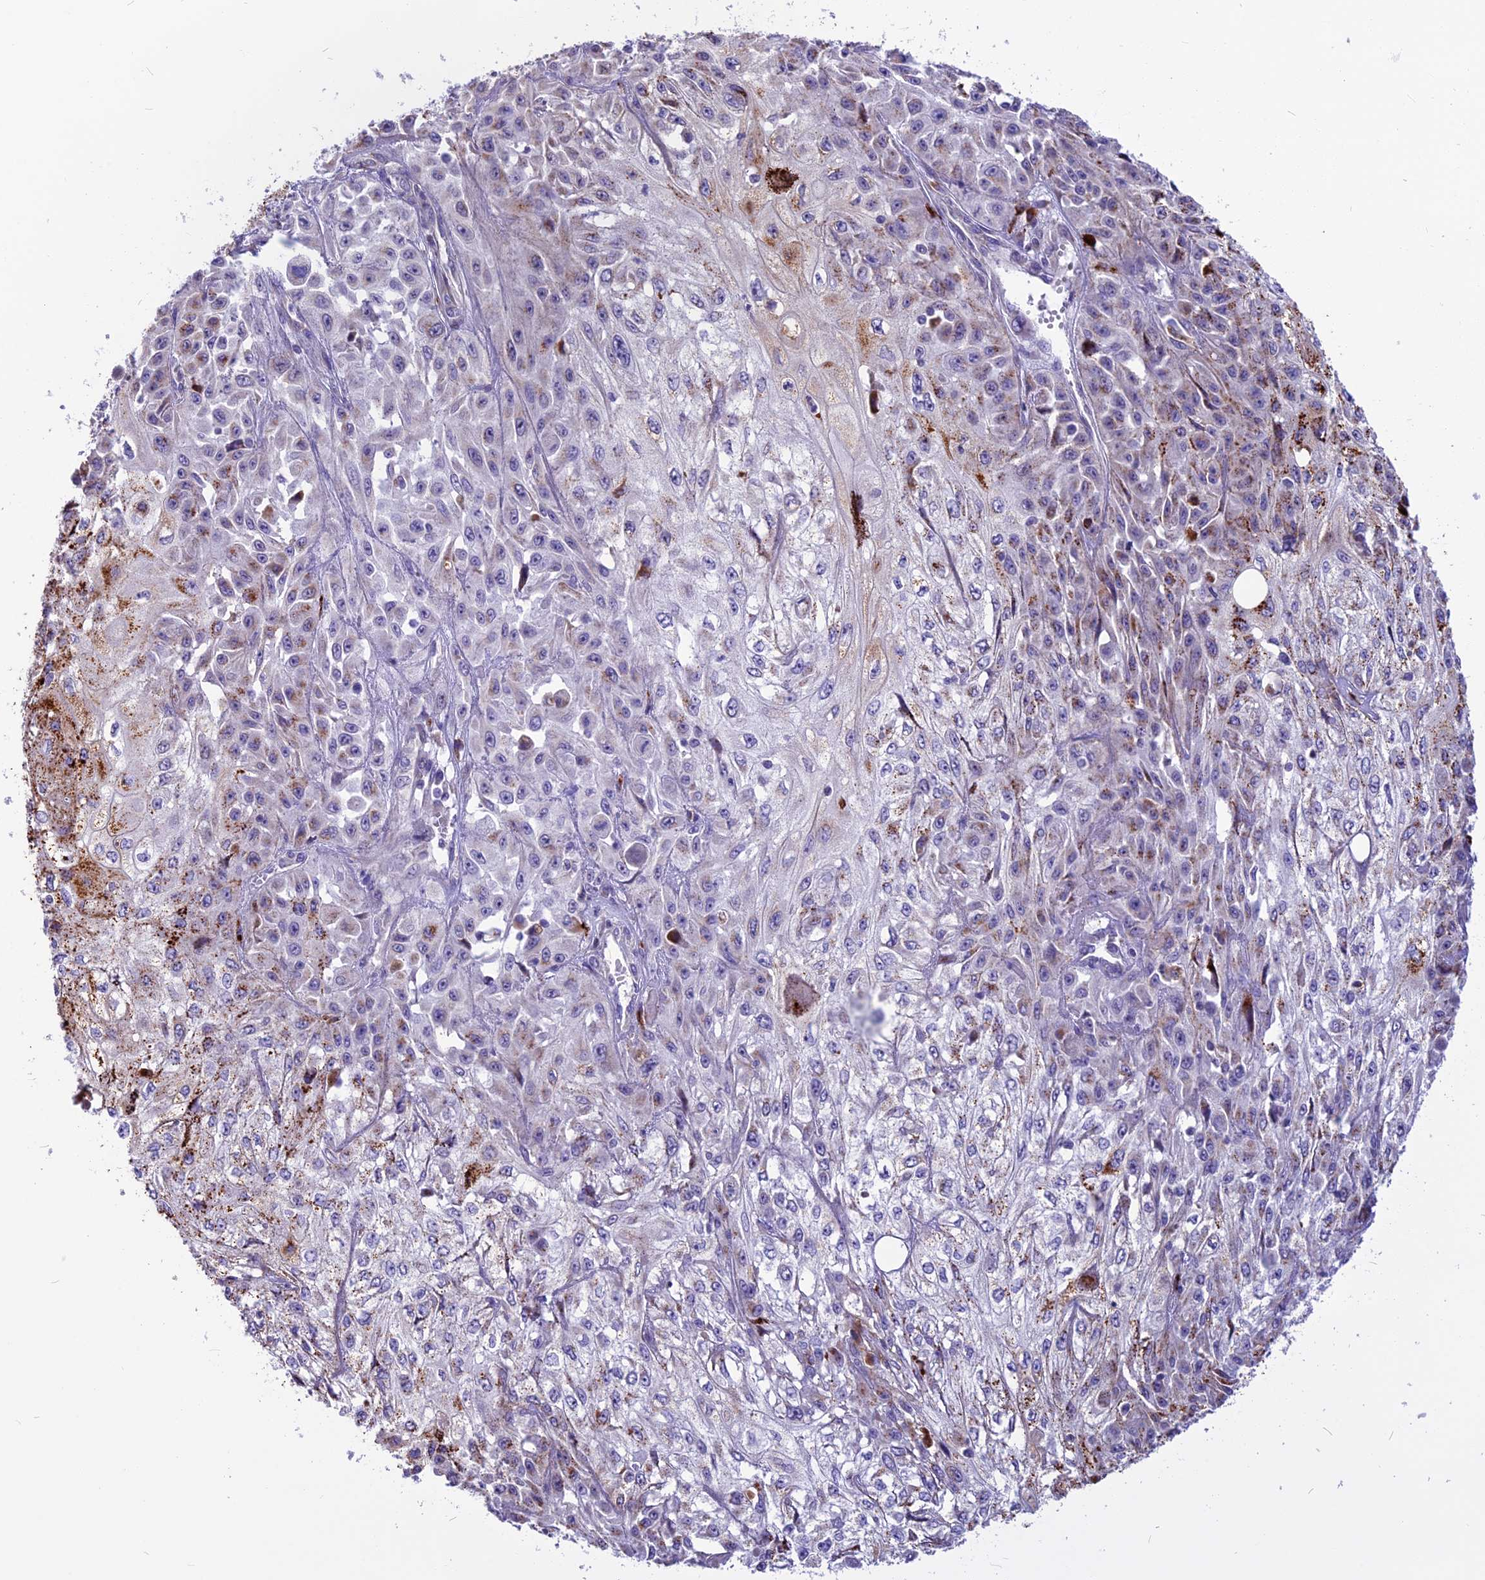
{"staining": {"intensity": "moderate", "quantity": "25%-75%", "location": "cytoplasmic/membranous"}, "tissue": "skin cancer", "cell_type": "Tumor cells", "image_type": "cancer", "snomed": [{"axis": "morphology", "description": "Squamous cell carcinoma, NOS"}, {"axis": "morphology", "description": "Squamous cell carcinoma, metastatic, NOS"}, {"axis": "topography", "description": "Skin"}, {"axis": "topography", "description": "Lymph node"}], "caption": "Immunohistochemical staining of metastatic squamous cell carcinoma (skin) shows moderate cytoplasmic/membranous protein staining in about 25%-75% of tumor cells. (DAB IHC with brightfield microscopy, high magnification).", "gene": "THRSP", "patient": {"sex": "male", "age": 75}}